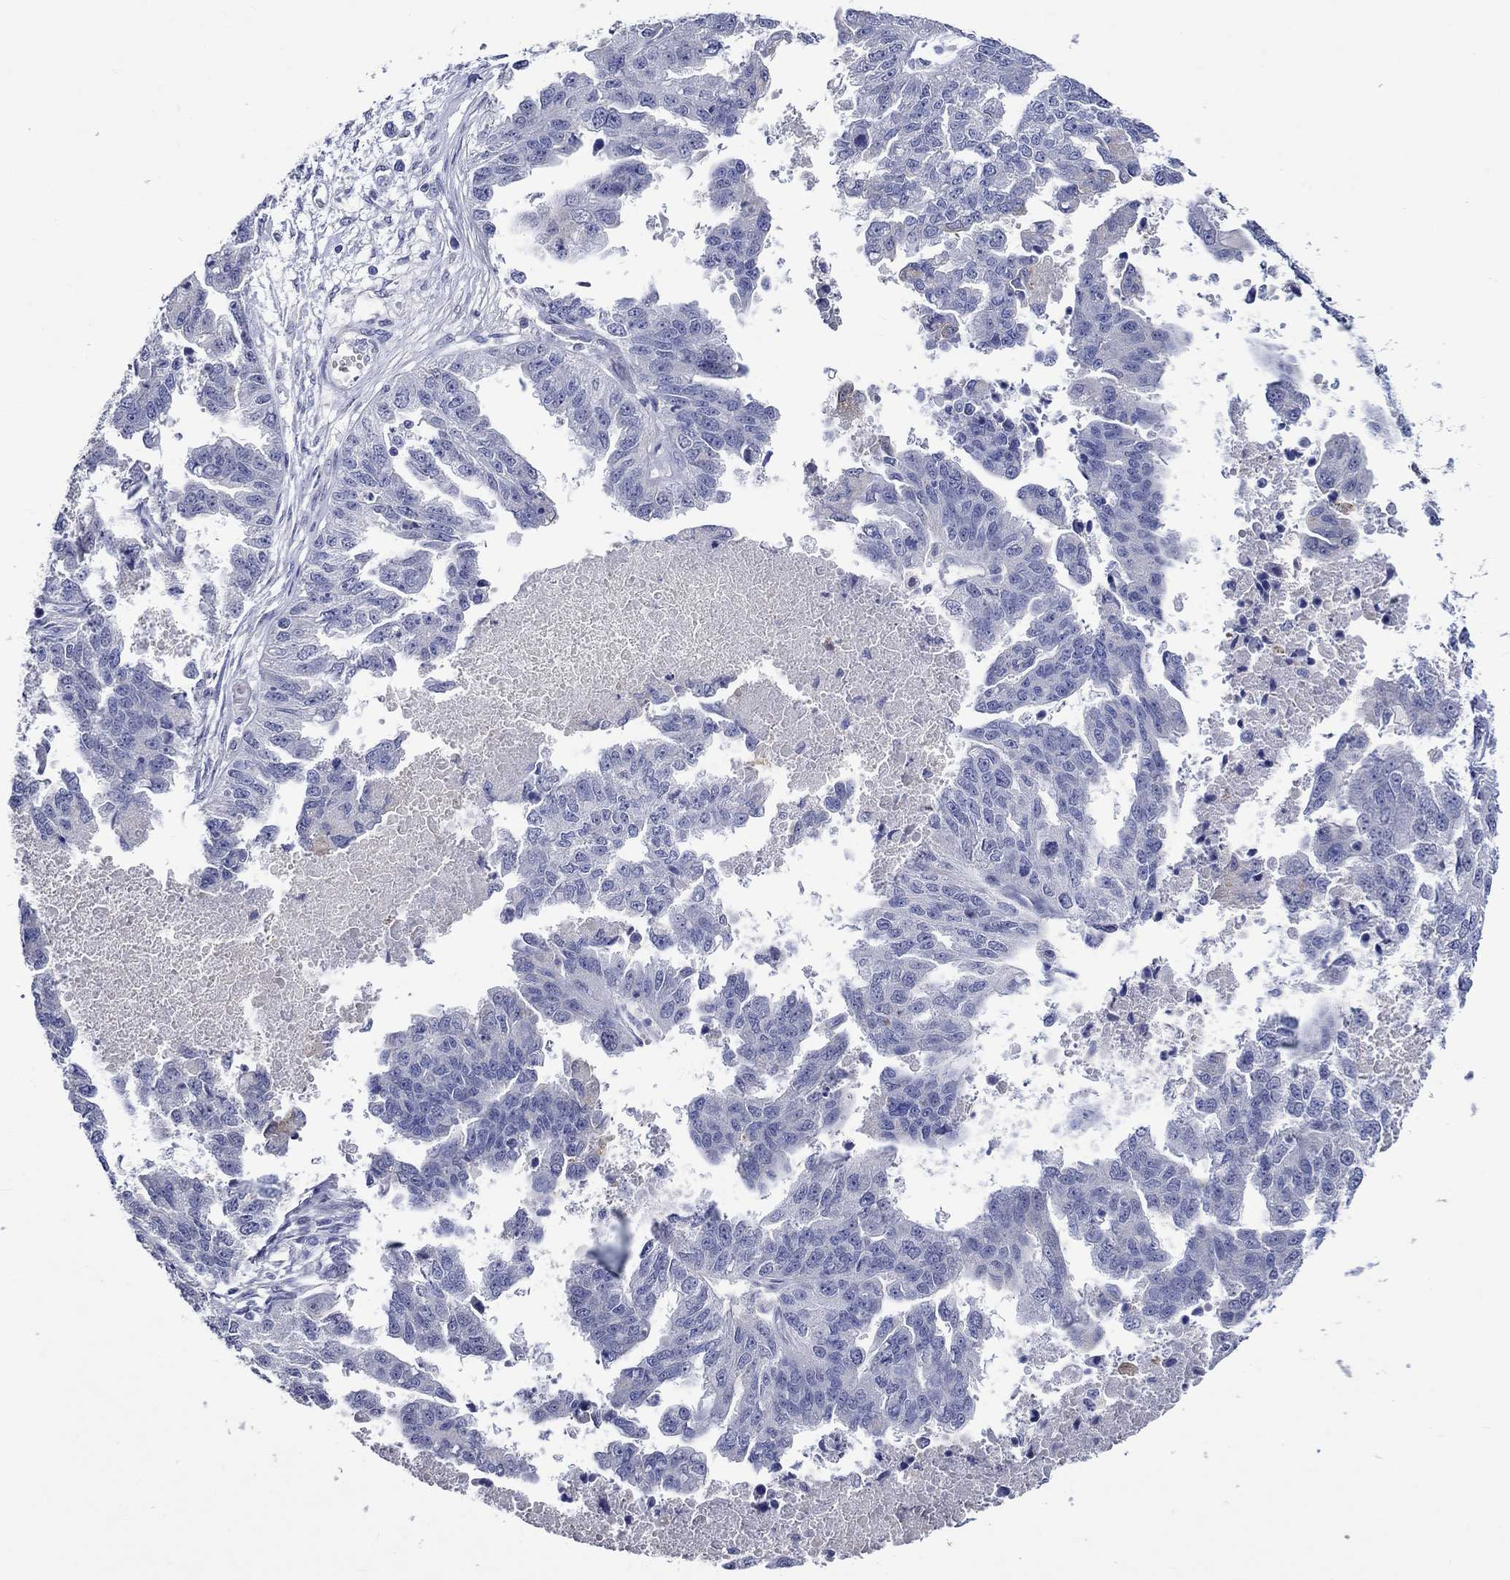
{"staining": {"intensity": "negative", "quantity": "none", "location": "none"}, "tissue": "ovarian cancer", "cell_type": "Tumor cells", "image_type": "cancer", "snomed": [{"axis": "morphology", "description": "Cystadenocarcinoma, serous, NOS"}, {"axis": "topography", "description": "Ovary"}], "caption": "Tumor cells show no significant expression in ovarian cancer. (DAB (3,3'-diaminobenzidine) IHC visualized using brightfield microscopy, high magnification).", "gene": "CRYAB", "patient": {"sex": "female", "age": 58}}